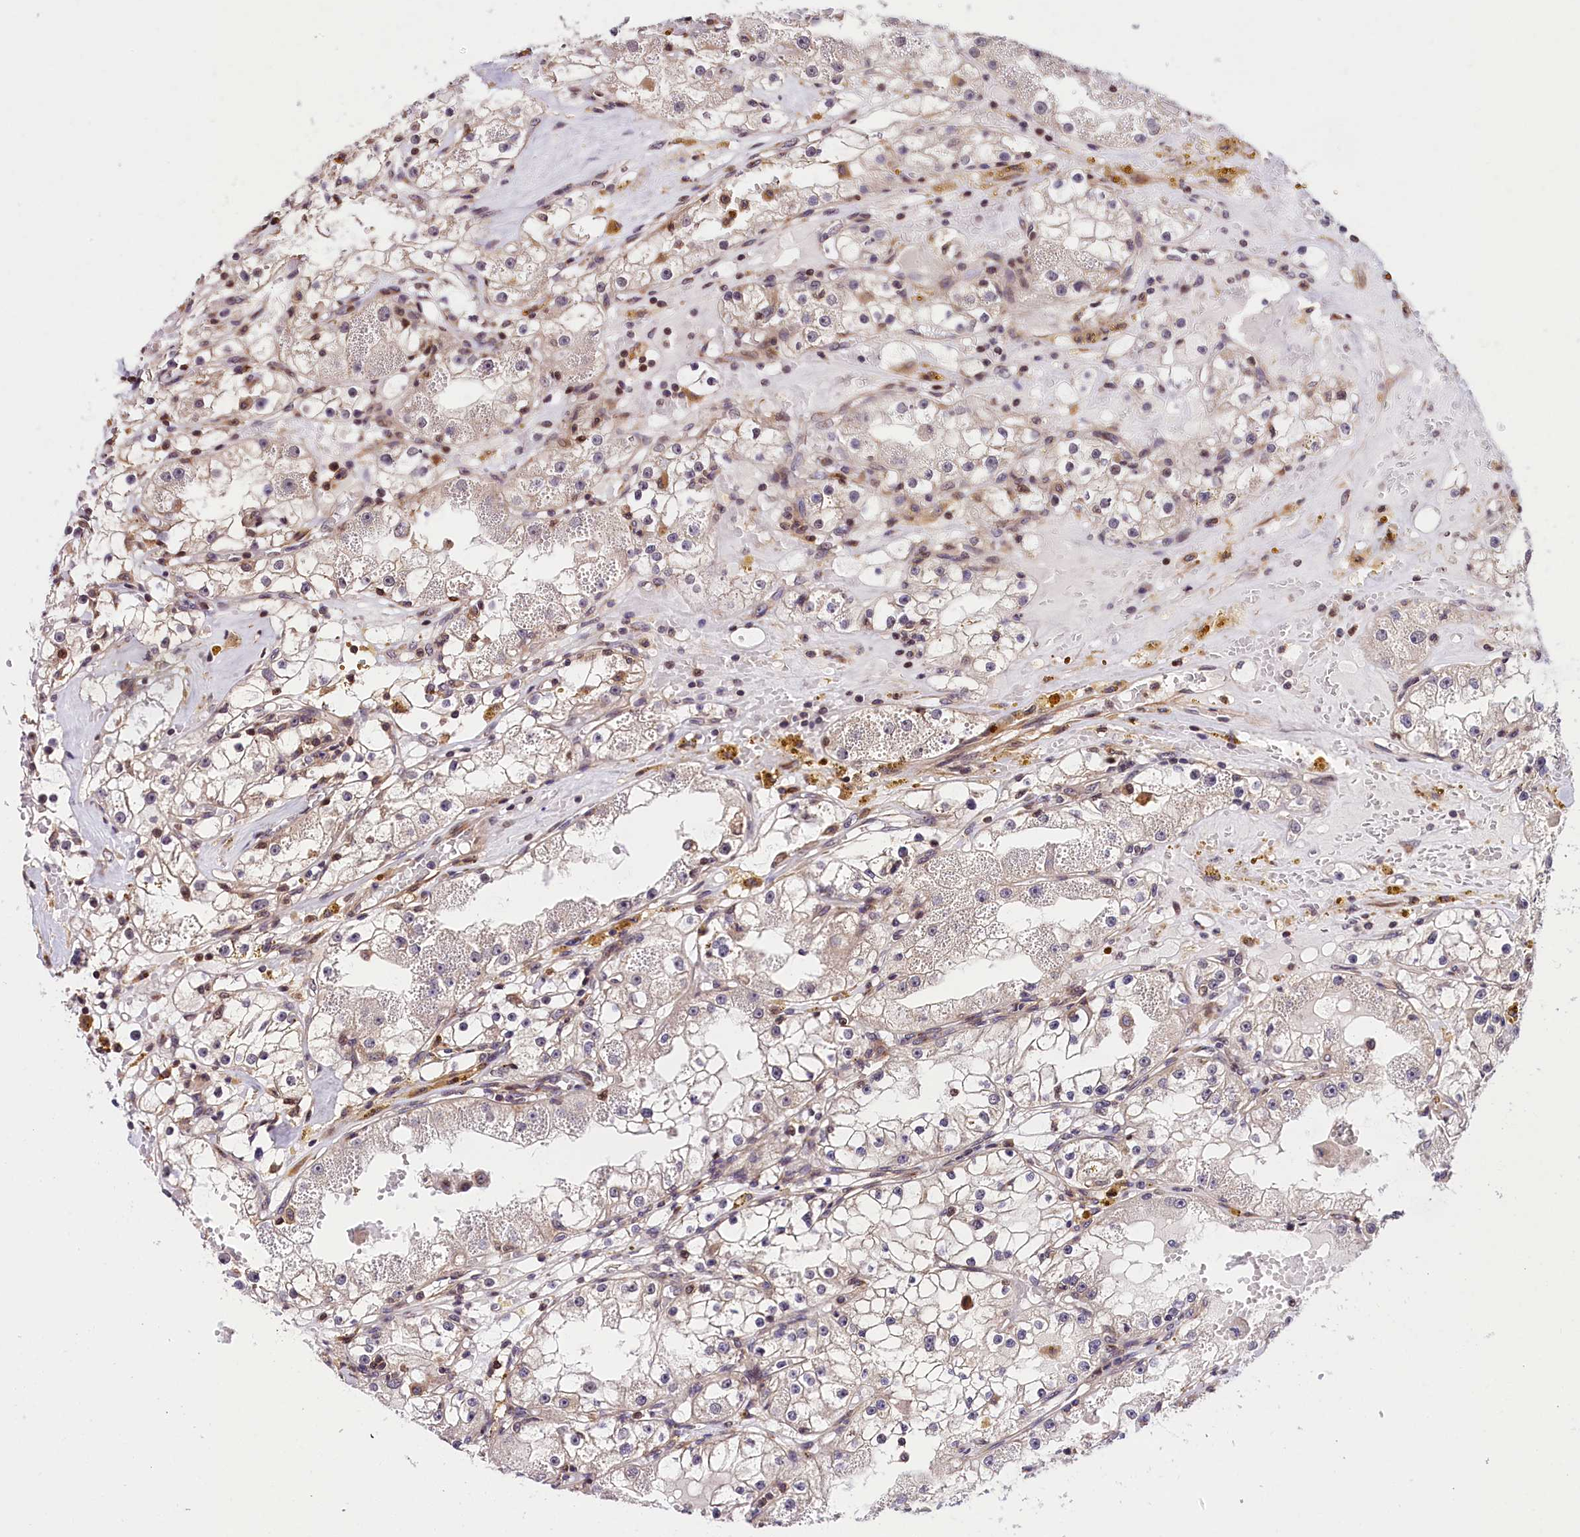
{"staining": {"intensity": "negative", "quantity": "none", "location": "none"}, "tissue": "renal cancer", "cell_type": "Tumor cells", "image_type": "cancer", "snomed": [{"axis": "morphology", "description": "Adenocarcinoma, NOS"}, {"axis": "topography", "description": "Kidney"}], "caption": "DAB immunohistochemical staining of renal cancer demonstrates no significant positivity in tumor cells.", "gene": "CHORDC1", "patient": {"sex": "male", "age": 56}}